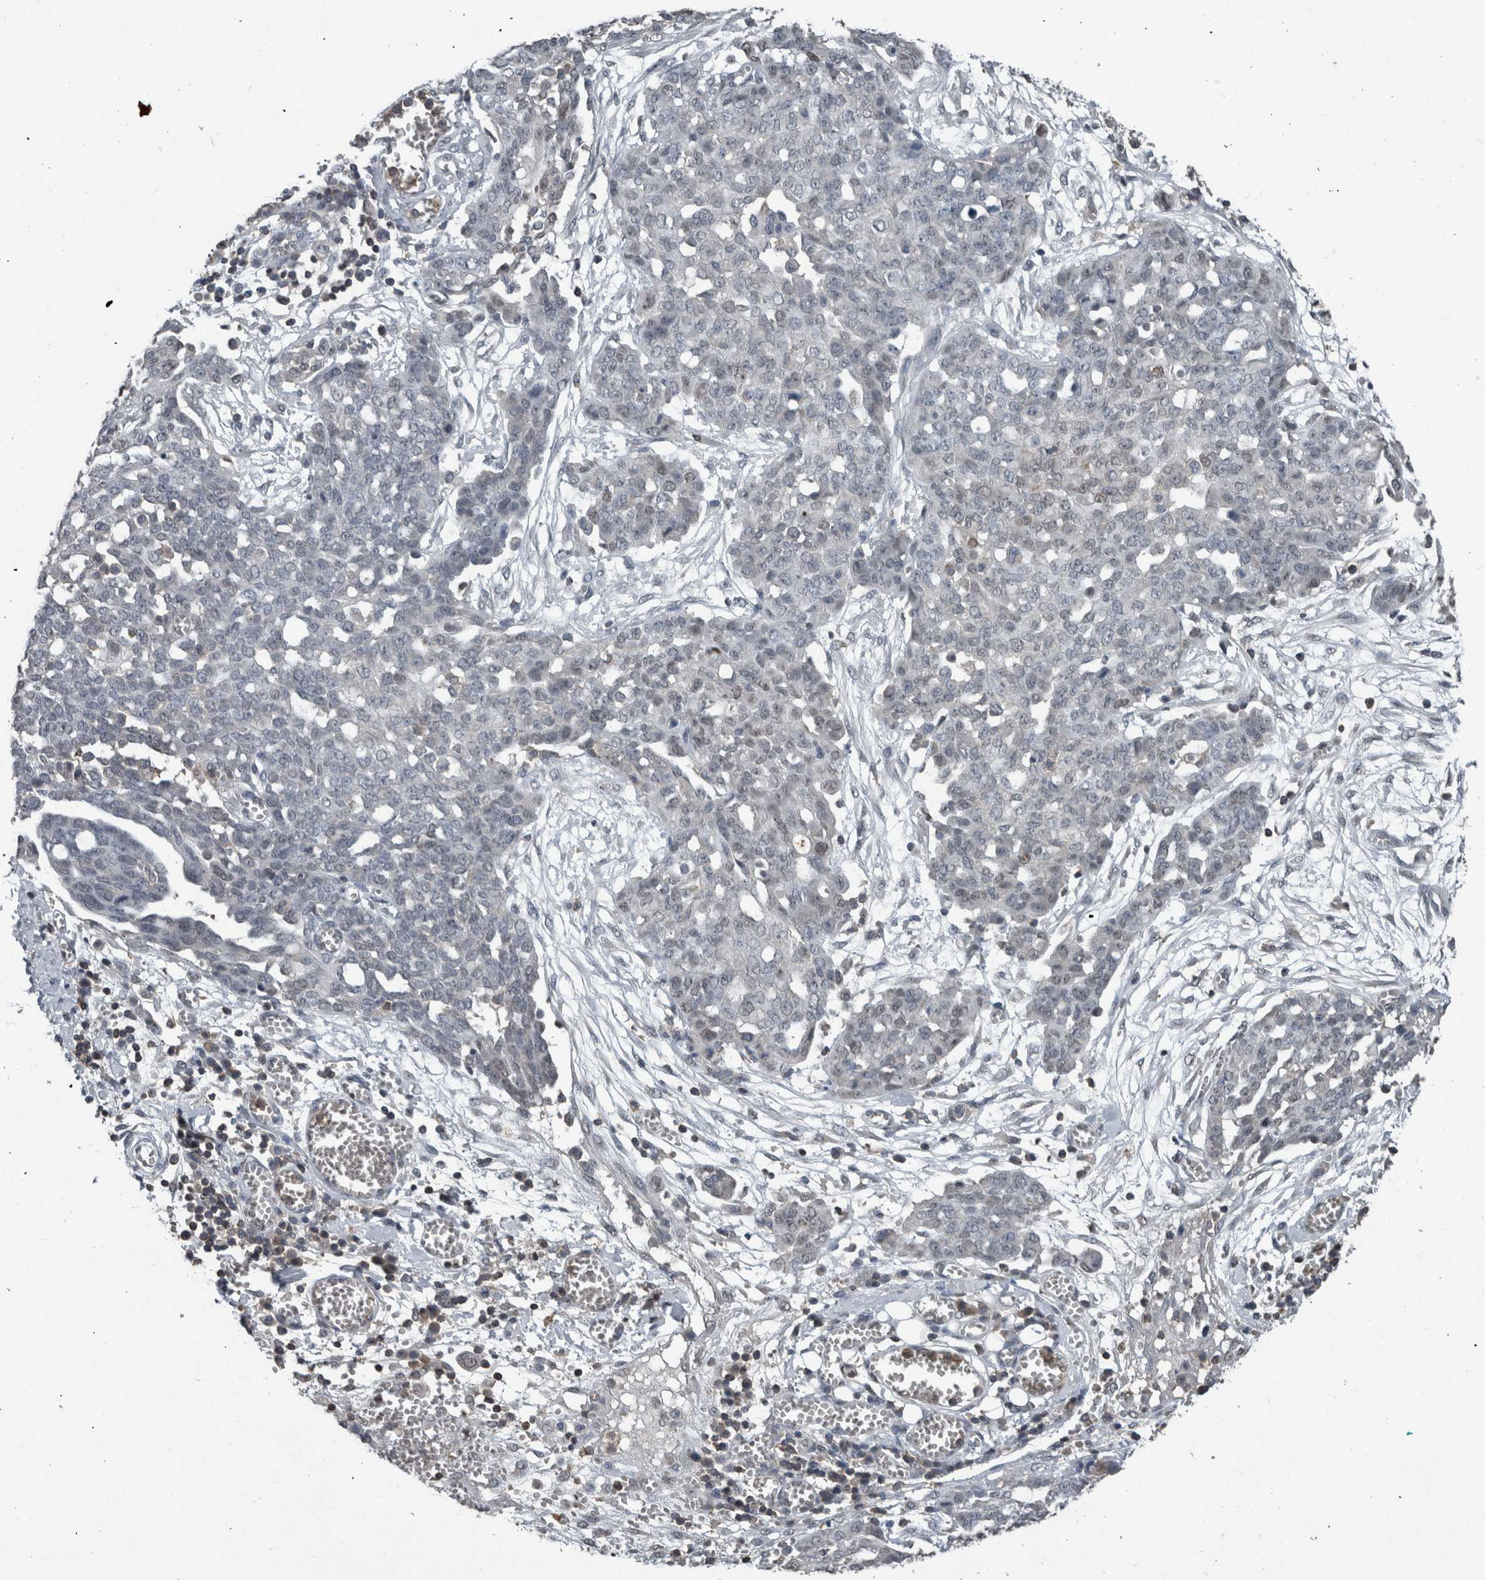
{"staining": {"intensity": "negative", "quantity": "none", "location": "none"}, "tissue": "ovarian cancer", "cell_type": "Tumor cells", "image_type": "cancer", "snomed": [{"axis": "morphology", "description": "Cystadenocarcinoma, serous, NOS"}, {"axis": "topography", "description": "Soft tissue"}, {"axis": "topography", "description": "Ovary"}], "caption": "Ovarian serous cystadenocarcinoma was stained to show a protein in brown. There is no significant staining in tumor cells. (DAB immunohistochemistry, high magnification).", "gene": "MAFF", "patient": {"sex": "female", "age": 57}}